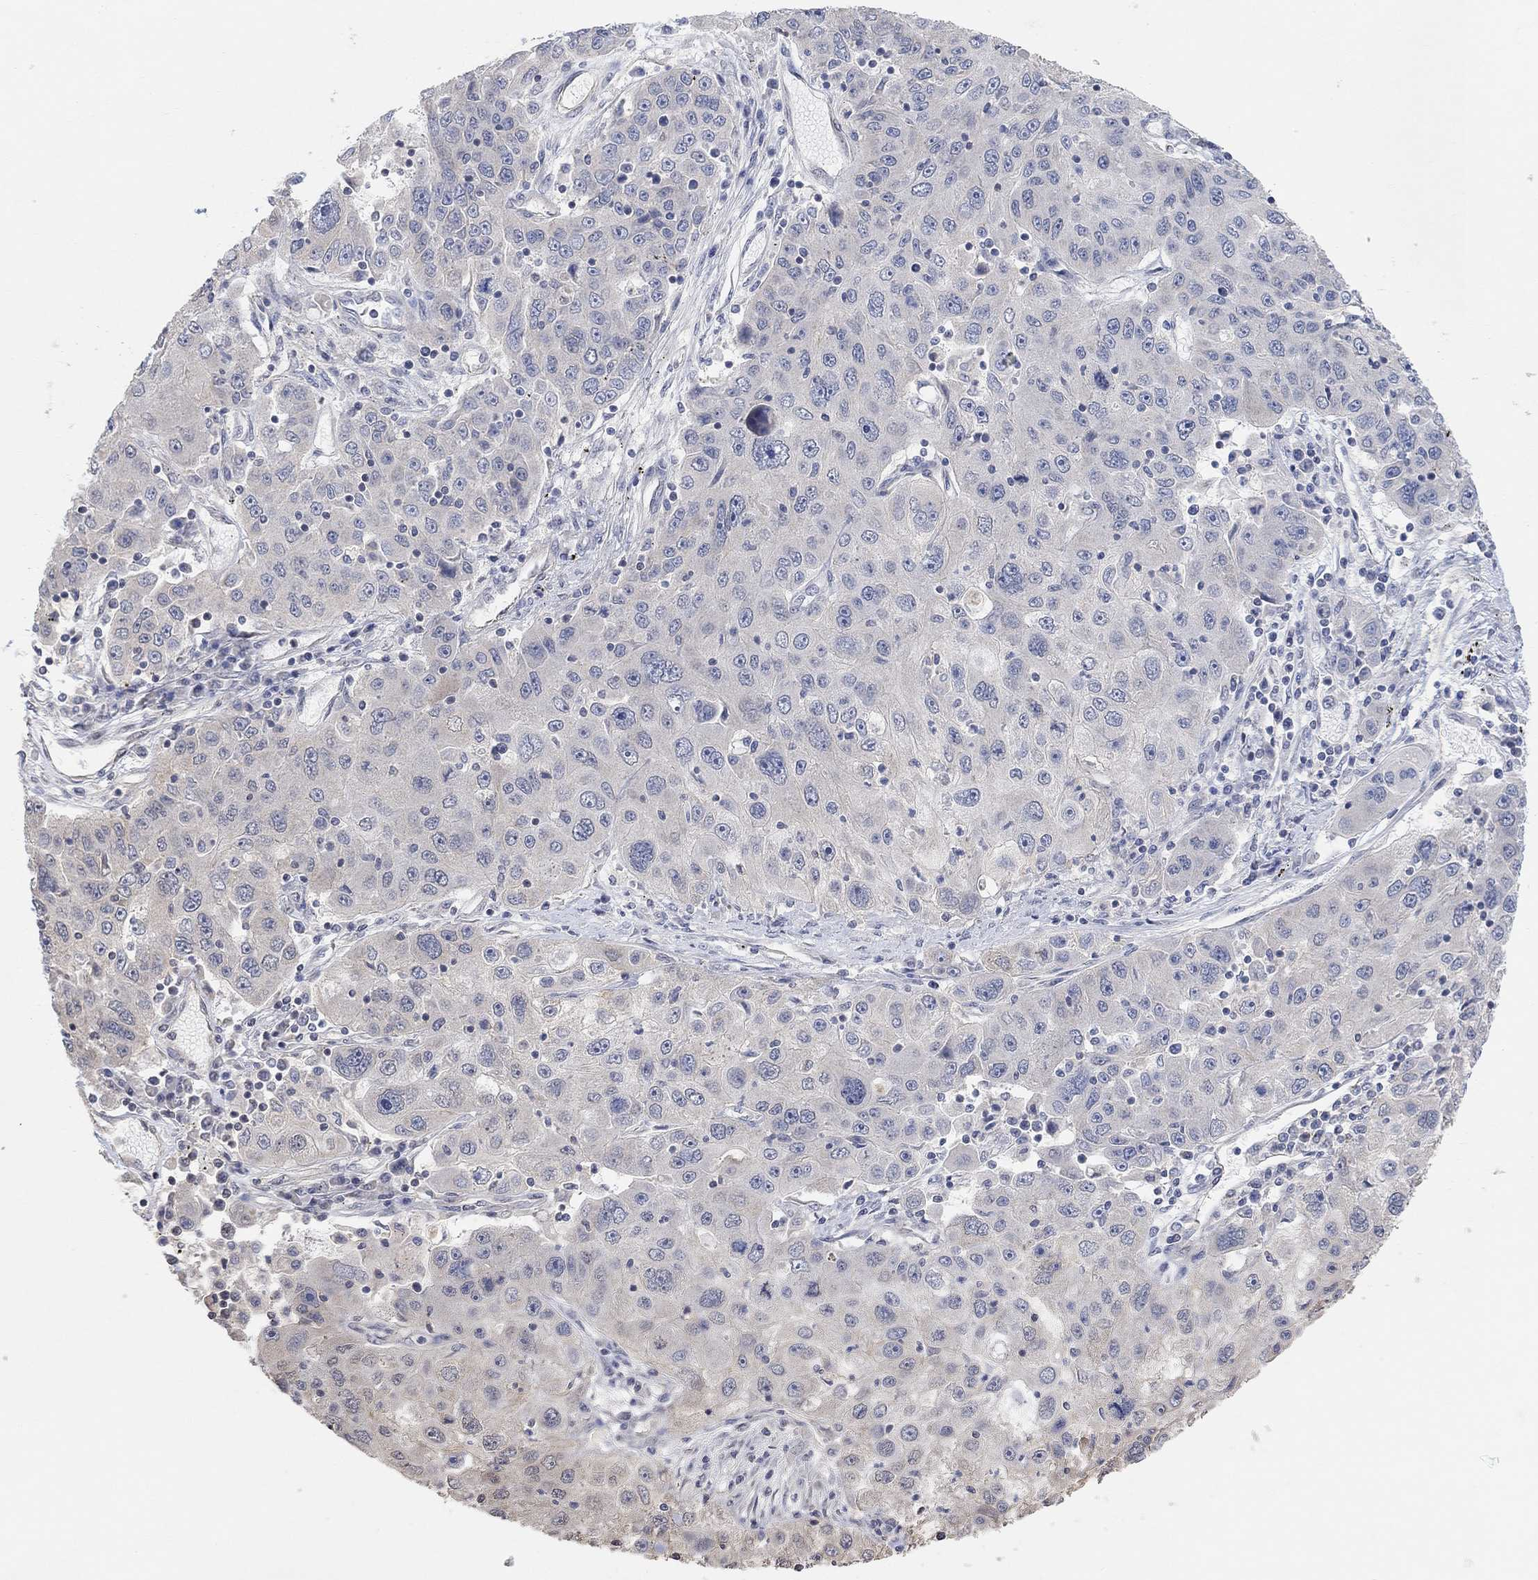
{"staining": {"intensity": "negative", "quantity": "none", "location": "none"}, "tissue": "stomach cancer", "cell_type": "Tumor cells", "image_type": "cancer", "snomed": [{"axis": "morphology", "description": "Adenocarcinoma, NOS"}, {"axis": "topography", "description": "Stomach"}], "caption": "High magnification brightfield microscopy of stomach cancer (adenocarcinoma) stained with DAB (3,3'-diaminobenzidine) (brown) and counterstained with hematoxylin (blue): tumor cells show no significant staining.", "gene": "UNC5B", "patient": {"sex": "male", "age": 56}}